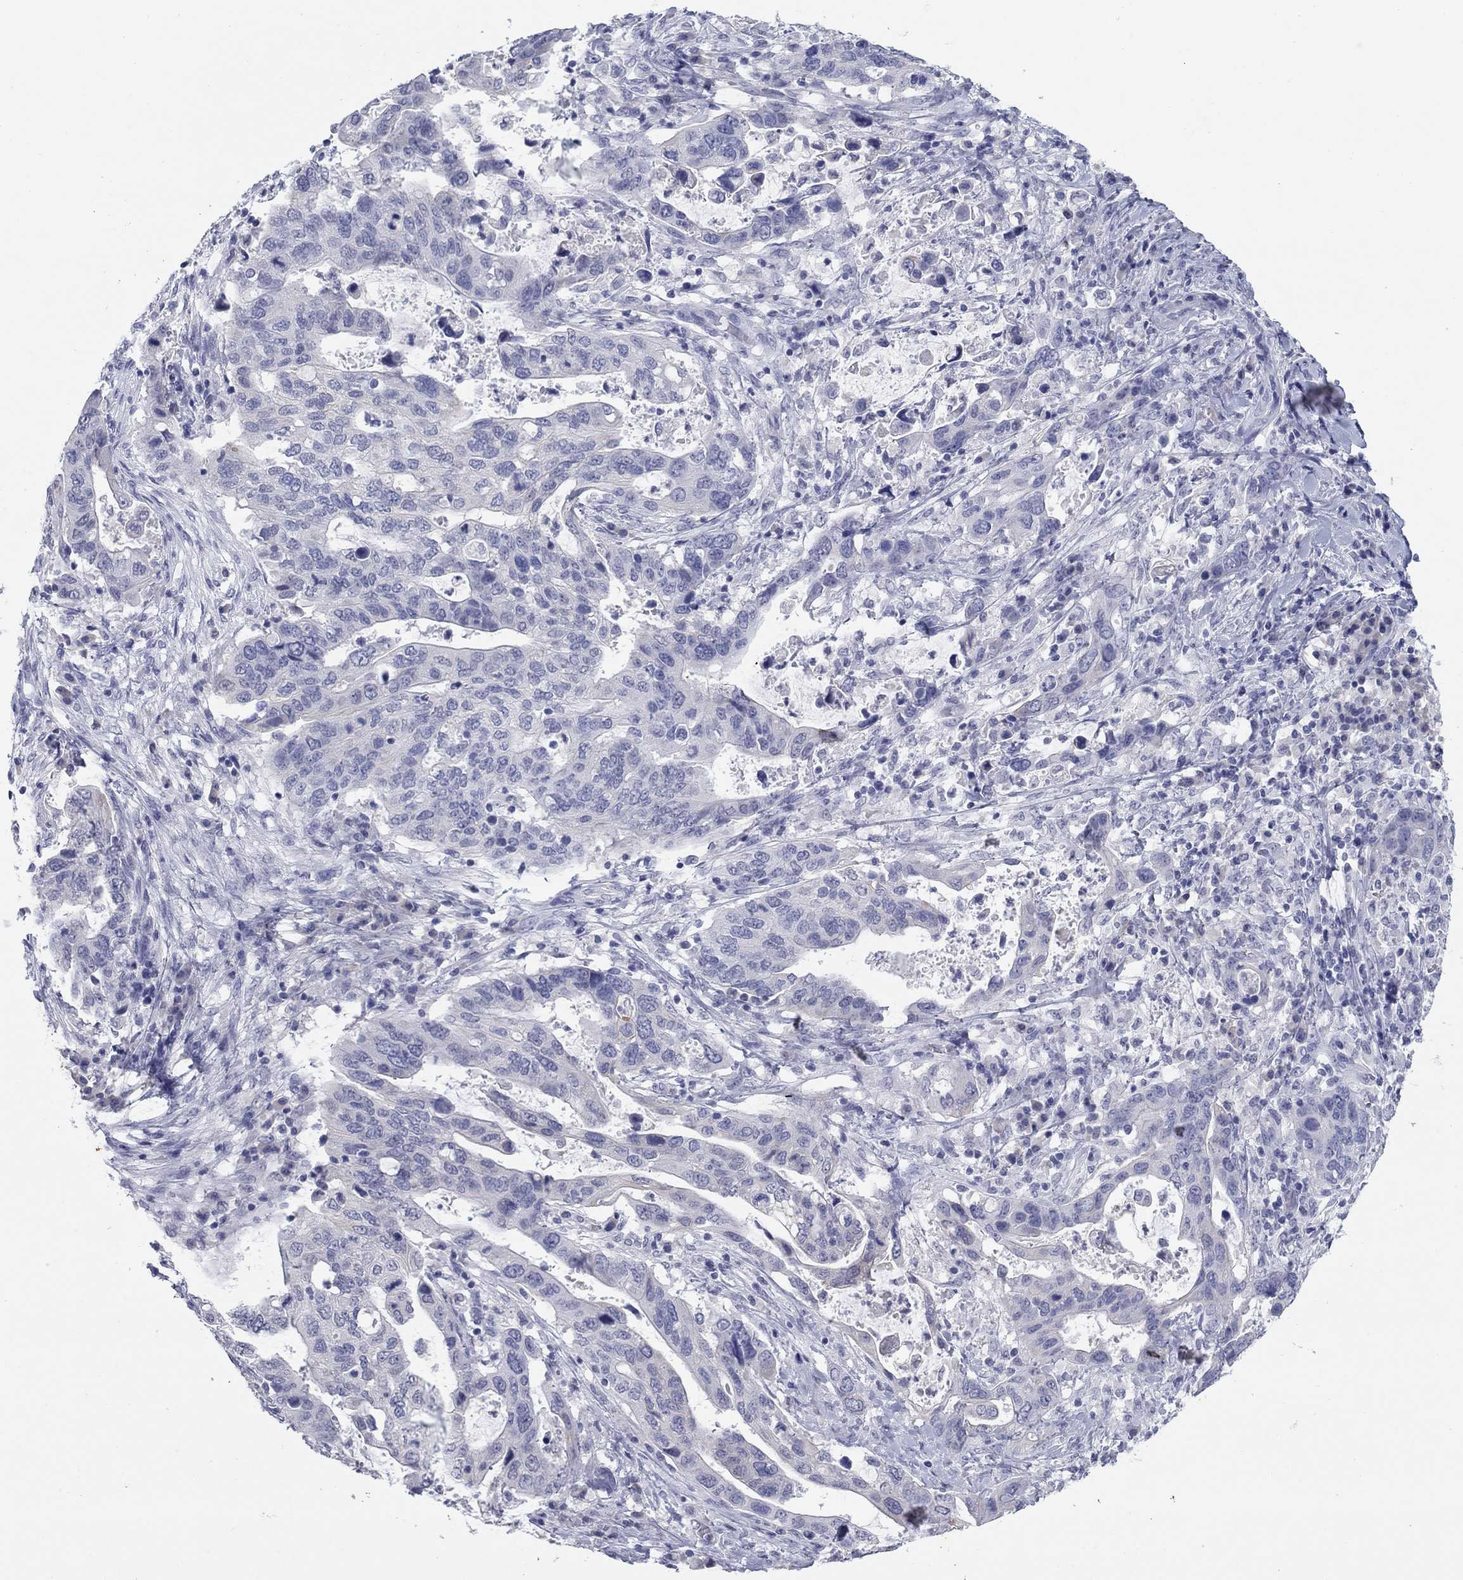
{"staining": {"intensity": "negative", "quantity": "none", "location": "none"}, "tissue": "stomach cancer", "cell_type": "Tumor cells", "image_type": "cancer", "snomed": [{"axis": "morphology", "description": "Adenocarcinoma, NOS"}, {"axis": "topography", "description": "Stomach"}], "caption": "DAB (3,3'-diaminobenzidine) immunohistochemical staining of stomach cancer (adenocarcinoma) exhibits no significant expression in tumor cells. (DAB immunohistochemistry (IHC) visualized using brightfield microscopy, high magnification).", "gene": "KRT75", "patient": {"sex": "male", "age": 54}}